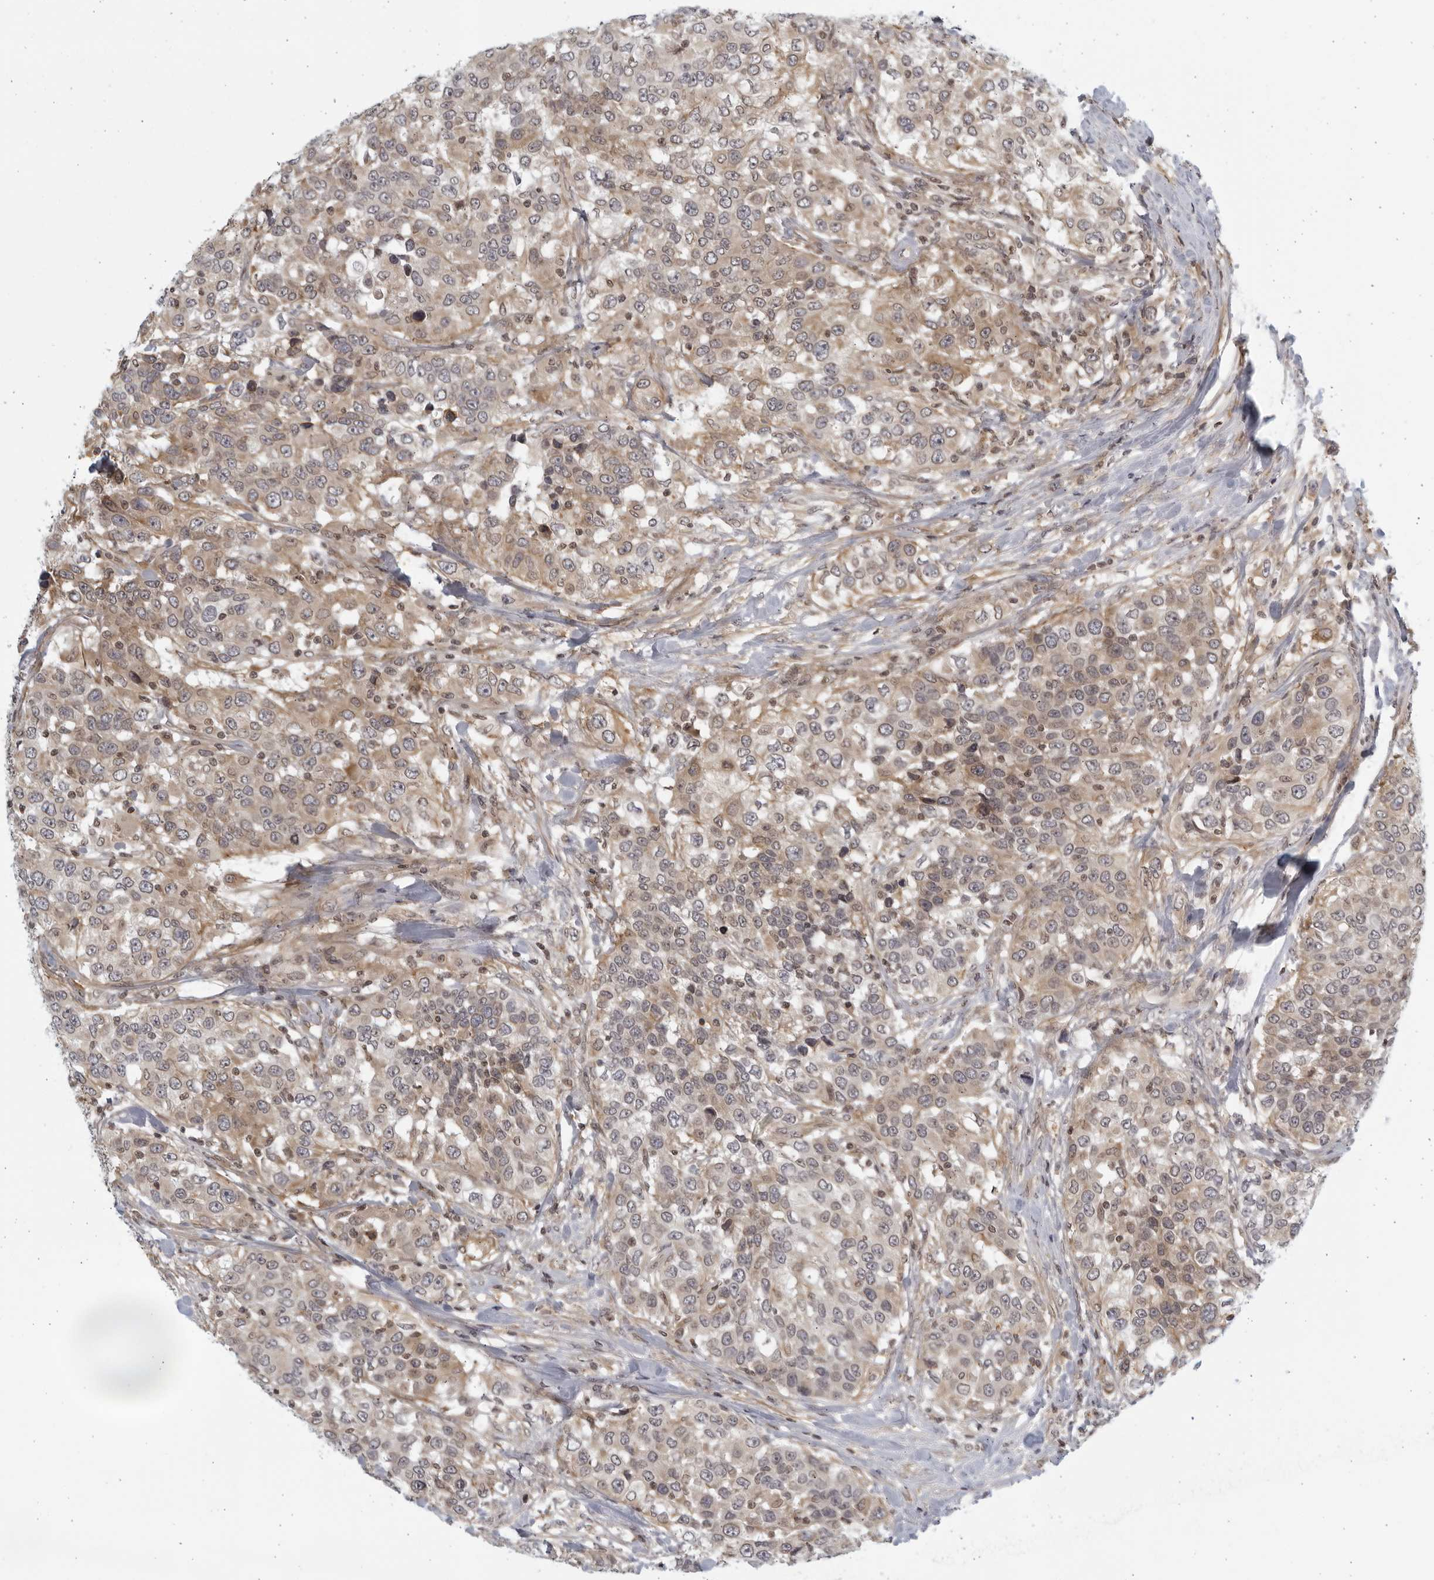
{"staining": {"intensity": "weak", "quantity": ">75%", "location": "cytoplasmic/membranous"}, "tissue": "urothelial cancer", "cell_type": "Tumor cells", "image_type": "cancer", "snomed": [{"axis": "morphology", "description": "Urothelial carcinoma, High grade"}, {"axis": "topography", "description": "Urinary bladder"}], "caption": "This is an image of immunohistochemistry (IHC) staining of urothelial cancer, which shows weak expression in the cytoplasmic/membranous of tumor cells.", "gene": "SERTAD4", "patient": {"sex": "female", "age": 80}}